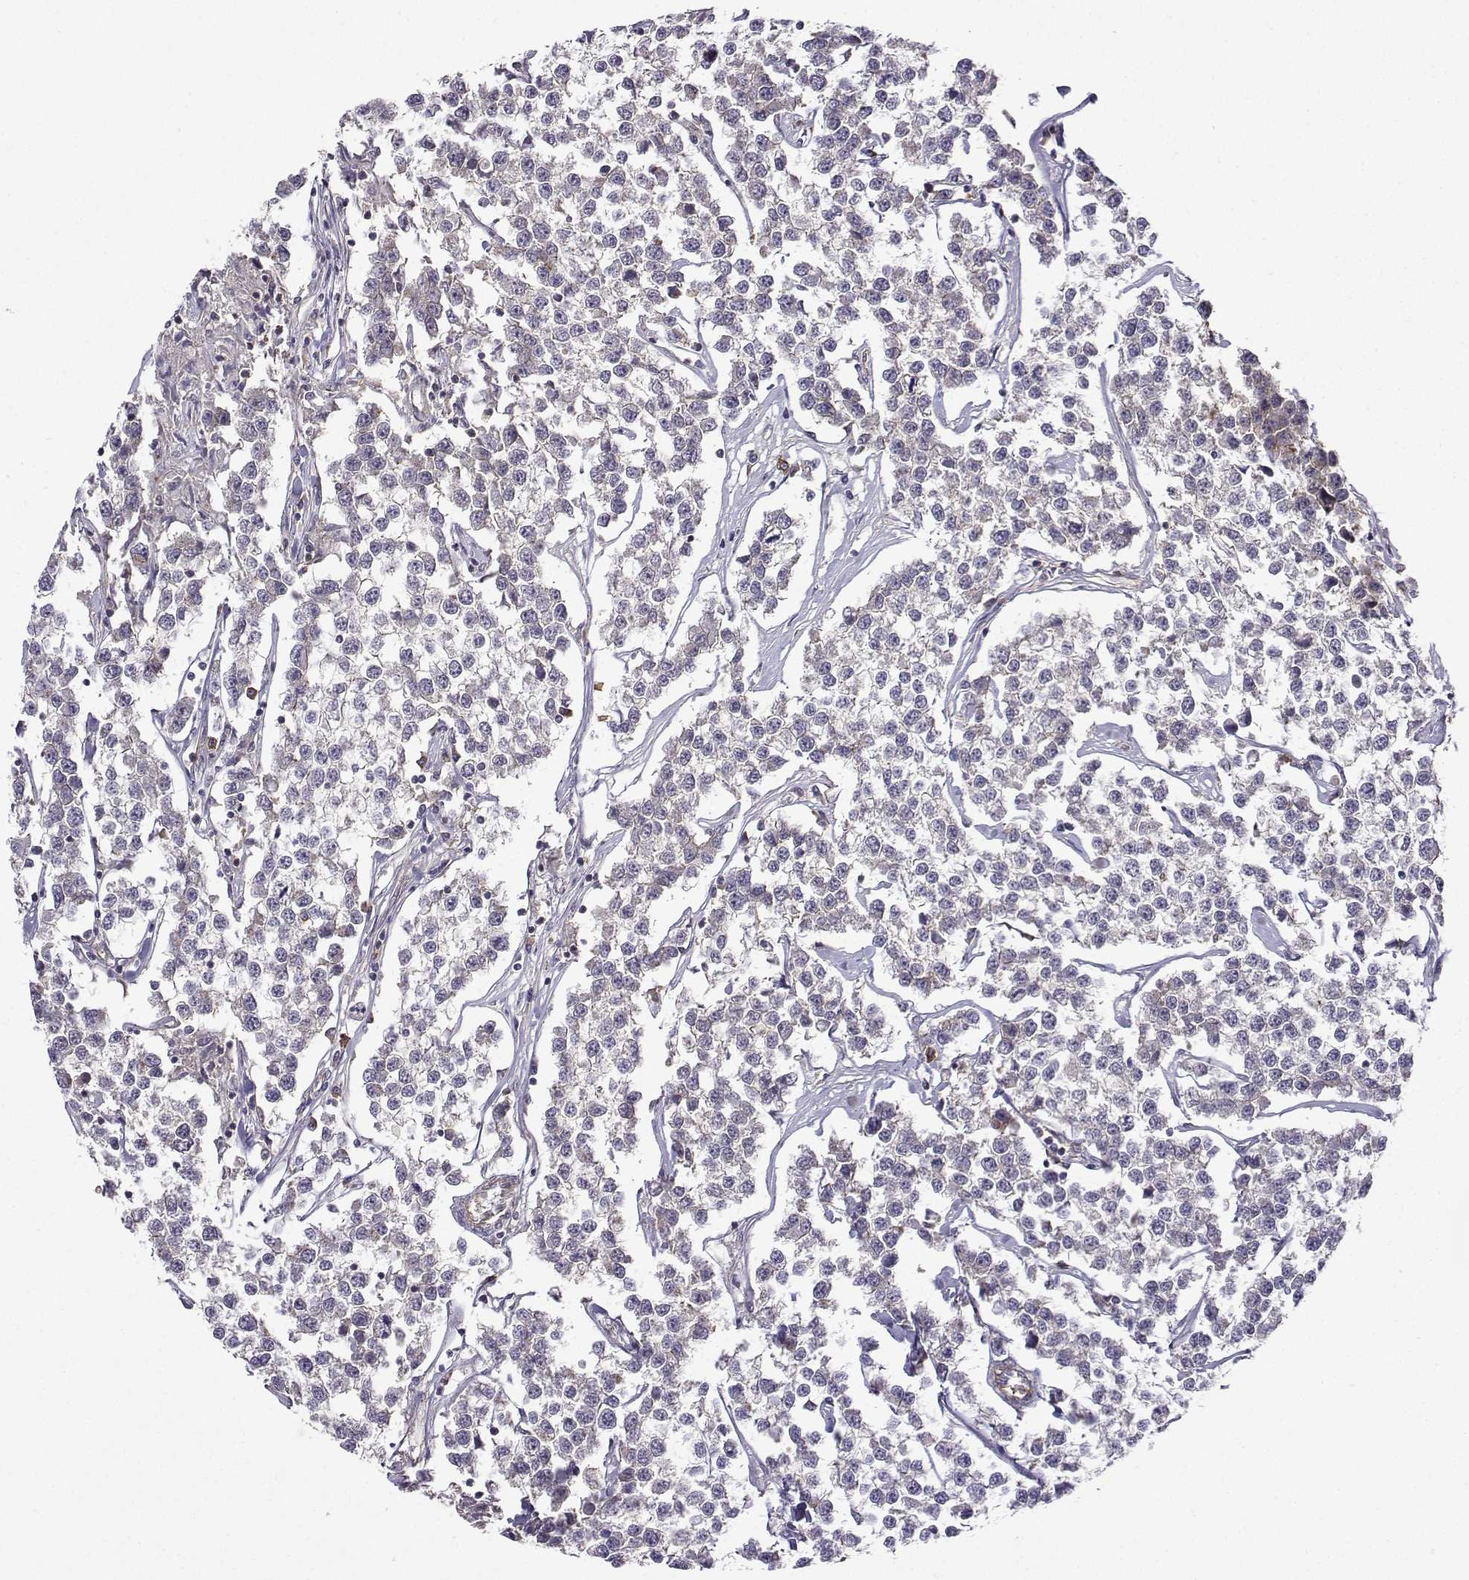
{"staining": {"intensity": "negative", "quantity": "none", "location": "none"}, "tissue": "testis cancer", "cell_type": "Tumor cells", "image_type": "cancer", "snomed": [{"axis": "morphology", "description": "Seminoma, NOS"}, {"axis": "topography", "description": "Testis"}], "caption": "An immunohistochemistry (IHC) image of seminoma (testis) is shown. There is no staining in tumor cells of seminoma (testis). Brightfield microscopy of immunohistochemistry (IHC) stained with DAB (brown) and hematoxylin (blue), captured at high magnification.", "gene": "ITGB8", "patient": {"sex": "male", "age": 59}}